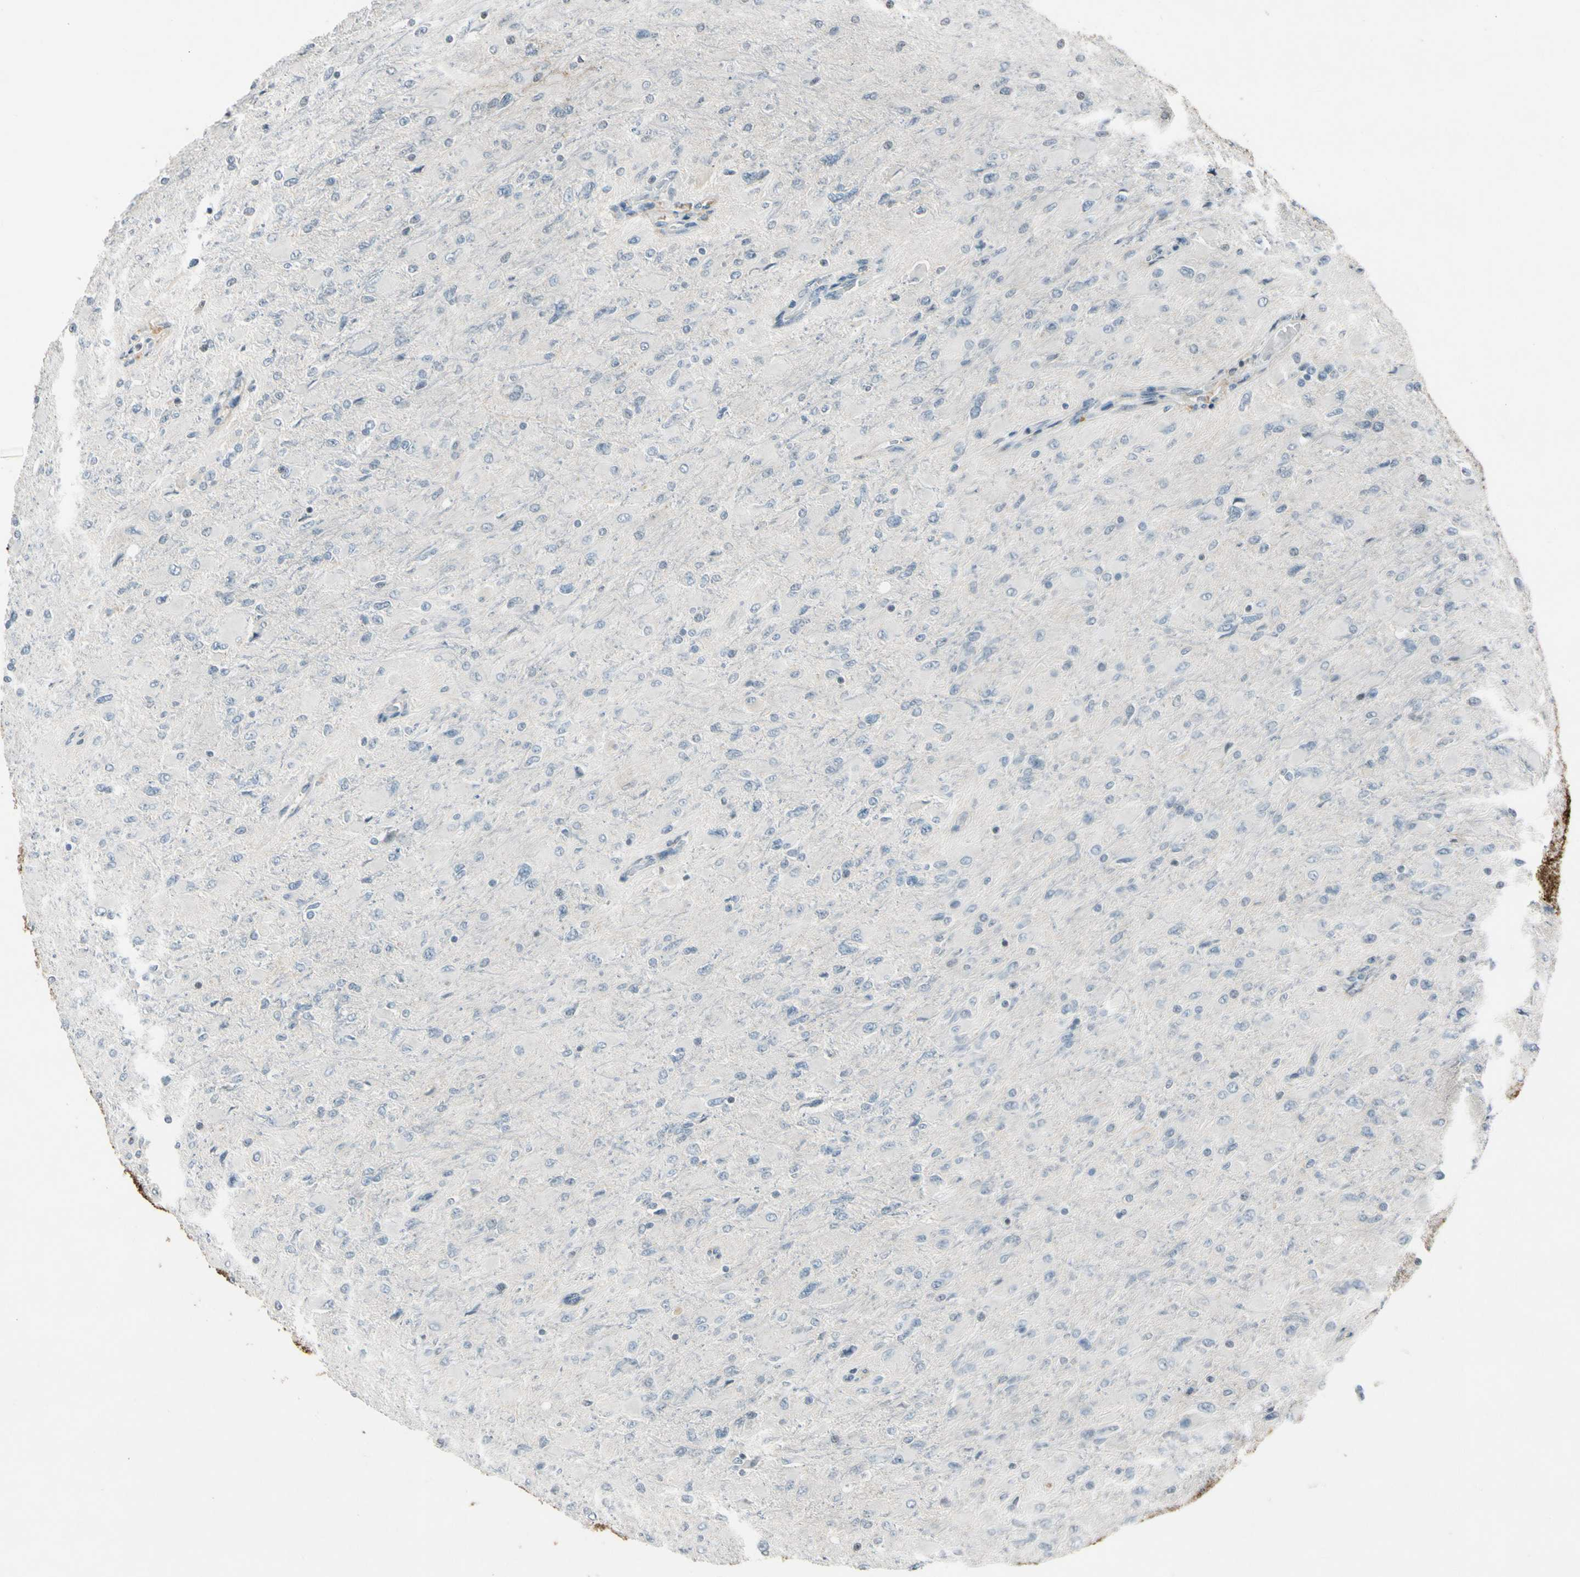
{"staining": {"intensity": "negative", "quantity": "none", "location": "none"}, "tissue": "glioma", "cell_type": "Tumor cells", "image_type": "cancer", "snomed": [{"axis": "morphology", "description": "Glioma, malignant, High grade"}, {"axis": "topography", "description": "Cerebral cortex"}], "caption": "This histopathology image is of malignant glioma (high-grade) stained with immunohistochemistry (IHC) to label a protein in brown with the nuclei are counter-stained blue. There is no positivity in tumor cells. (Stains: DAB immunohistochemistry (IHC) with hematoxylin counter stain, Microscopy: brightfield microscopy at high magnification).", "gene": "PDPN", "patient": {"sex": "female", "age": 36}}